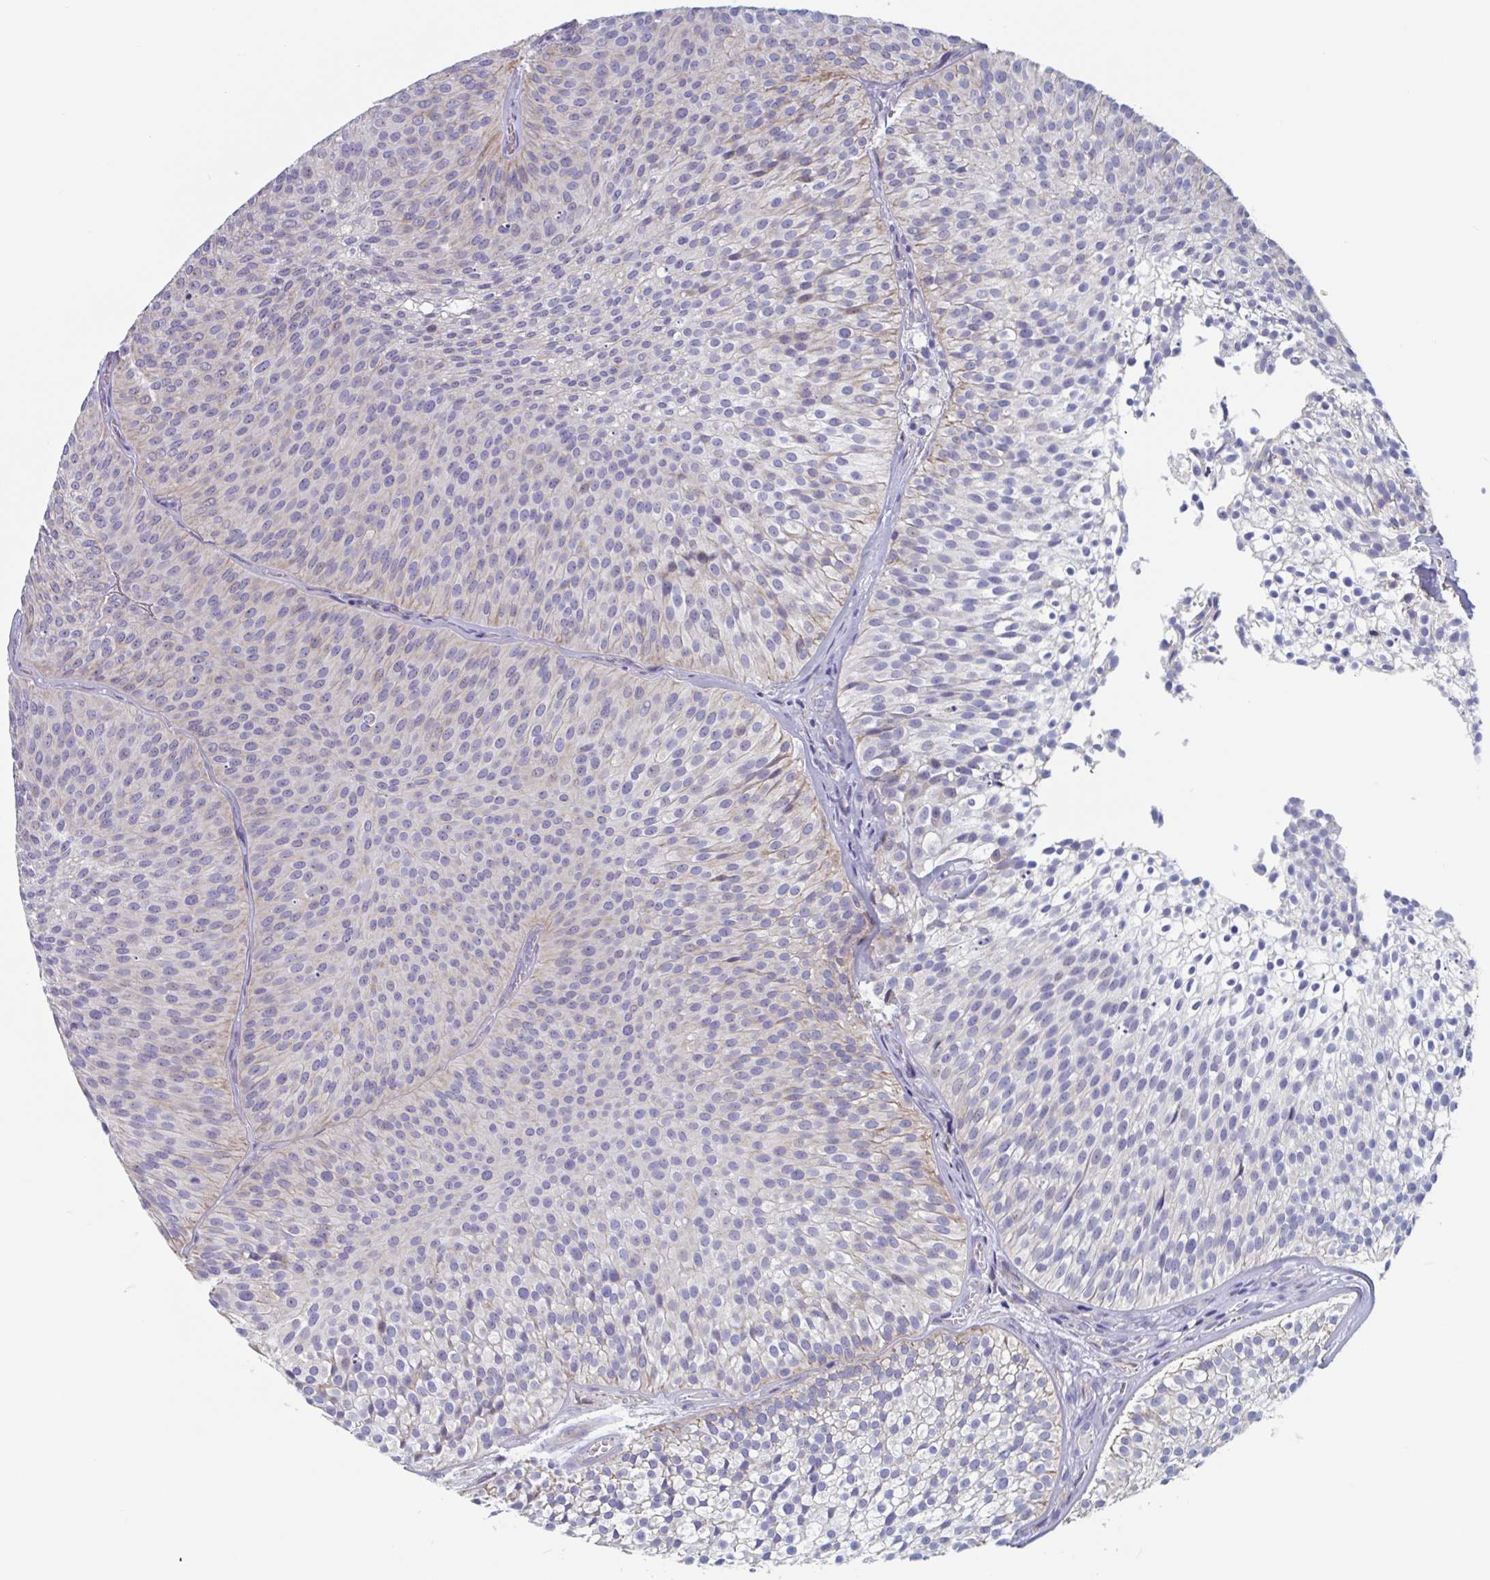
{"staining": {"intensity": "weak", "quantity": "<25%", "location": "cytoplasmic/membranous"}, "tissue": "urothelial cancer", "cell_type": "Tumor cells", "image_type": "cancer", "snomed": [{"axis": "morphology", "description": "Urothelial carcinoma, Low grade"}, {"axis": "topography", "description": "Urinary bladder"}], "caption": "This is an IHC image of urothelial cancer. There is no positivity in tumor cells.", "gene": "MRPL53", "patient": {"sex": "male", "age": 91}}